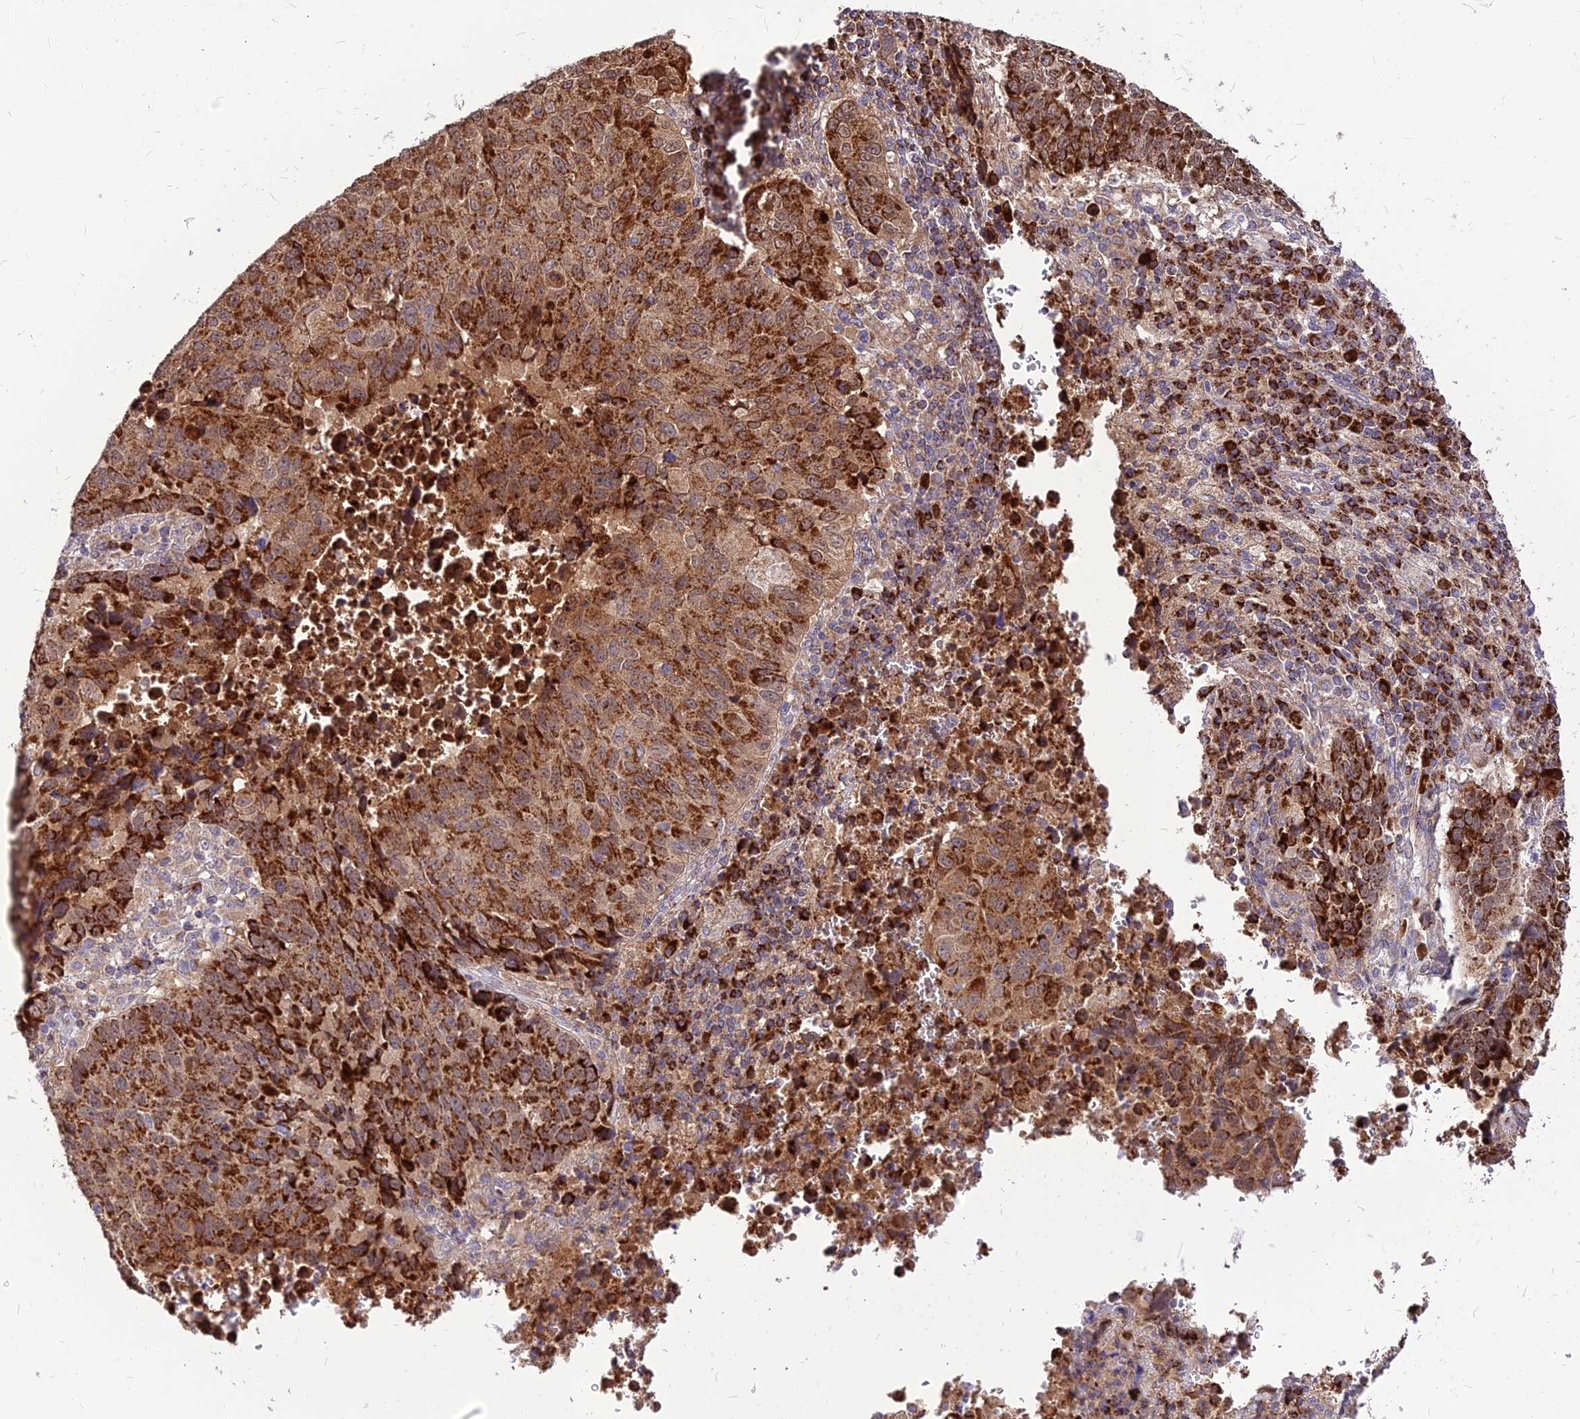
{"staining": {"intensity": "strong", "quantity": ">75%", "location": "cytoplasmic/membranous"}, "tissue": "lung cancer", "cell_type": "Tumor cells", "image_type": "cancer", "snomed": [{"axis": "morphology", "description": "Squamous cell carcinoma, NOS"}, {"axis": "topography", "description": "Lung"}], "caption": "Immunohistochemistry (IHC) of human squamous cell carcinoma (lung) shows high levels of strong cytoplasmic/membranous positivity in about >75% of tumor cells.", "gene": "ECI1", "patient": {"sex": "male", "age": 73}}